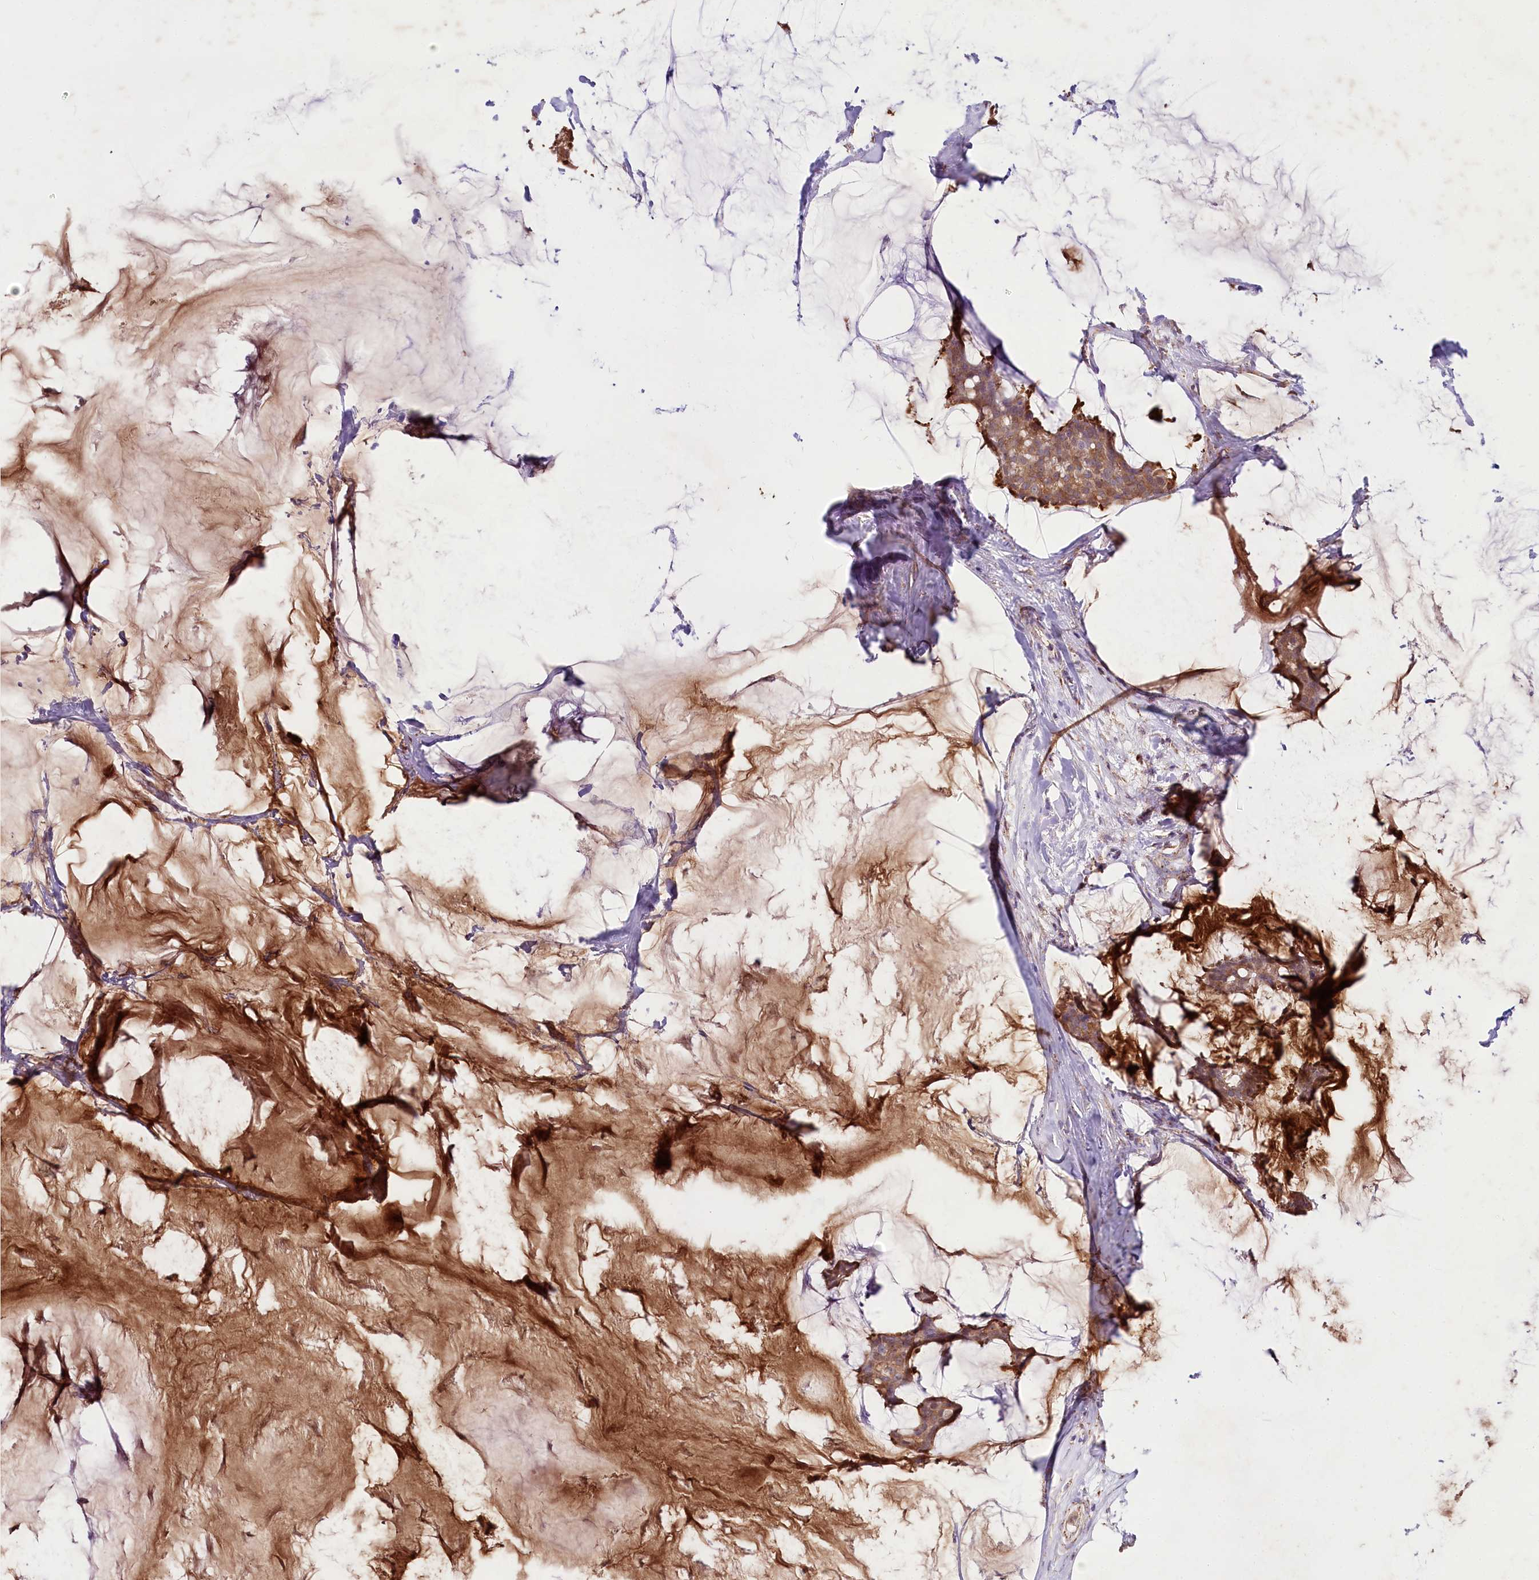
{"staining": {"intensity": "moderate", "quantity": ">75%", "location": "cytoplasmic/membranous"}, "tissue": "breast cancer", "cell_type": "Tumor cells", "image_type": "cancer", "snomed": [{"axis": "morphology", "description": "Duct carcinoma"}, {"axis": "topography", "description": "Breast"}], "caption": "Immunohistochemistry image of breast cancer (intraductal carcinoma) stained for a protein (brown), which exhibits medium levels of moderate cytoplasmic/membranous expression in approximately >75% of tumor cells.", "gene": "TASOR2", "patient": {"sex": "female", "age": 93}}